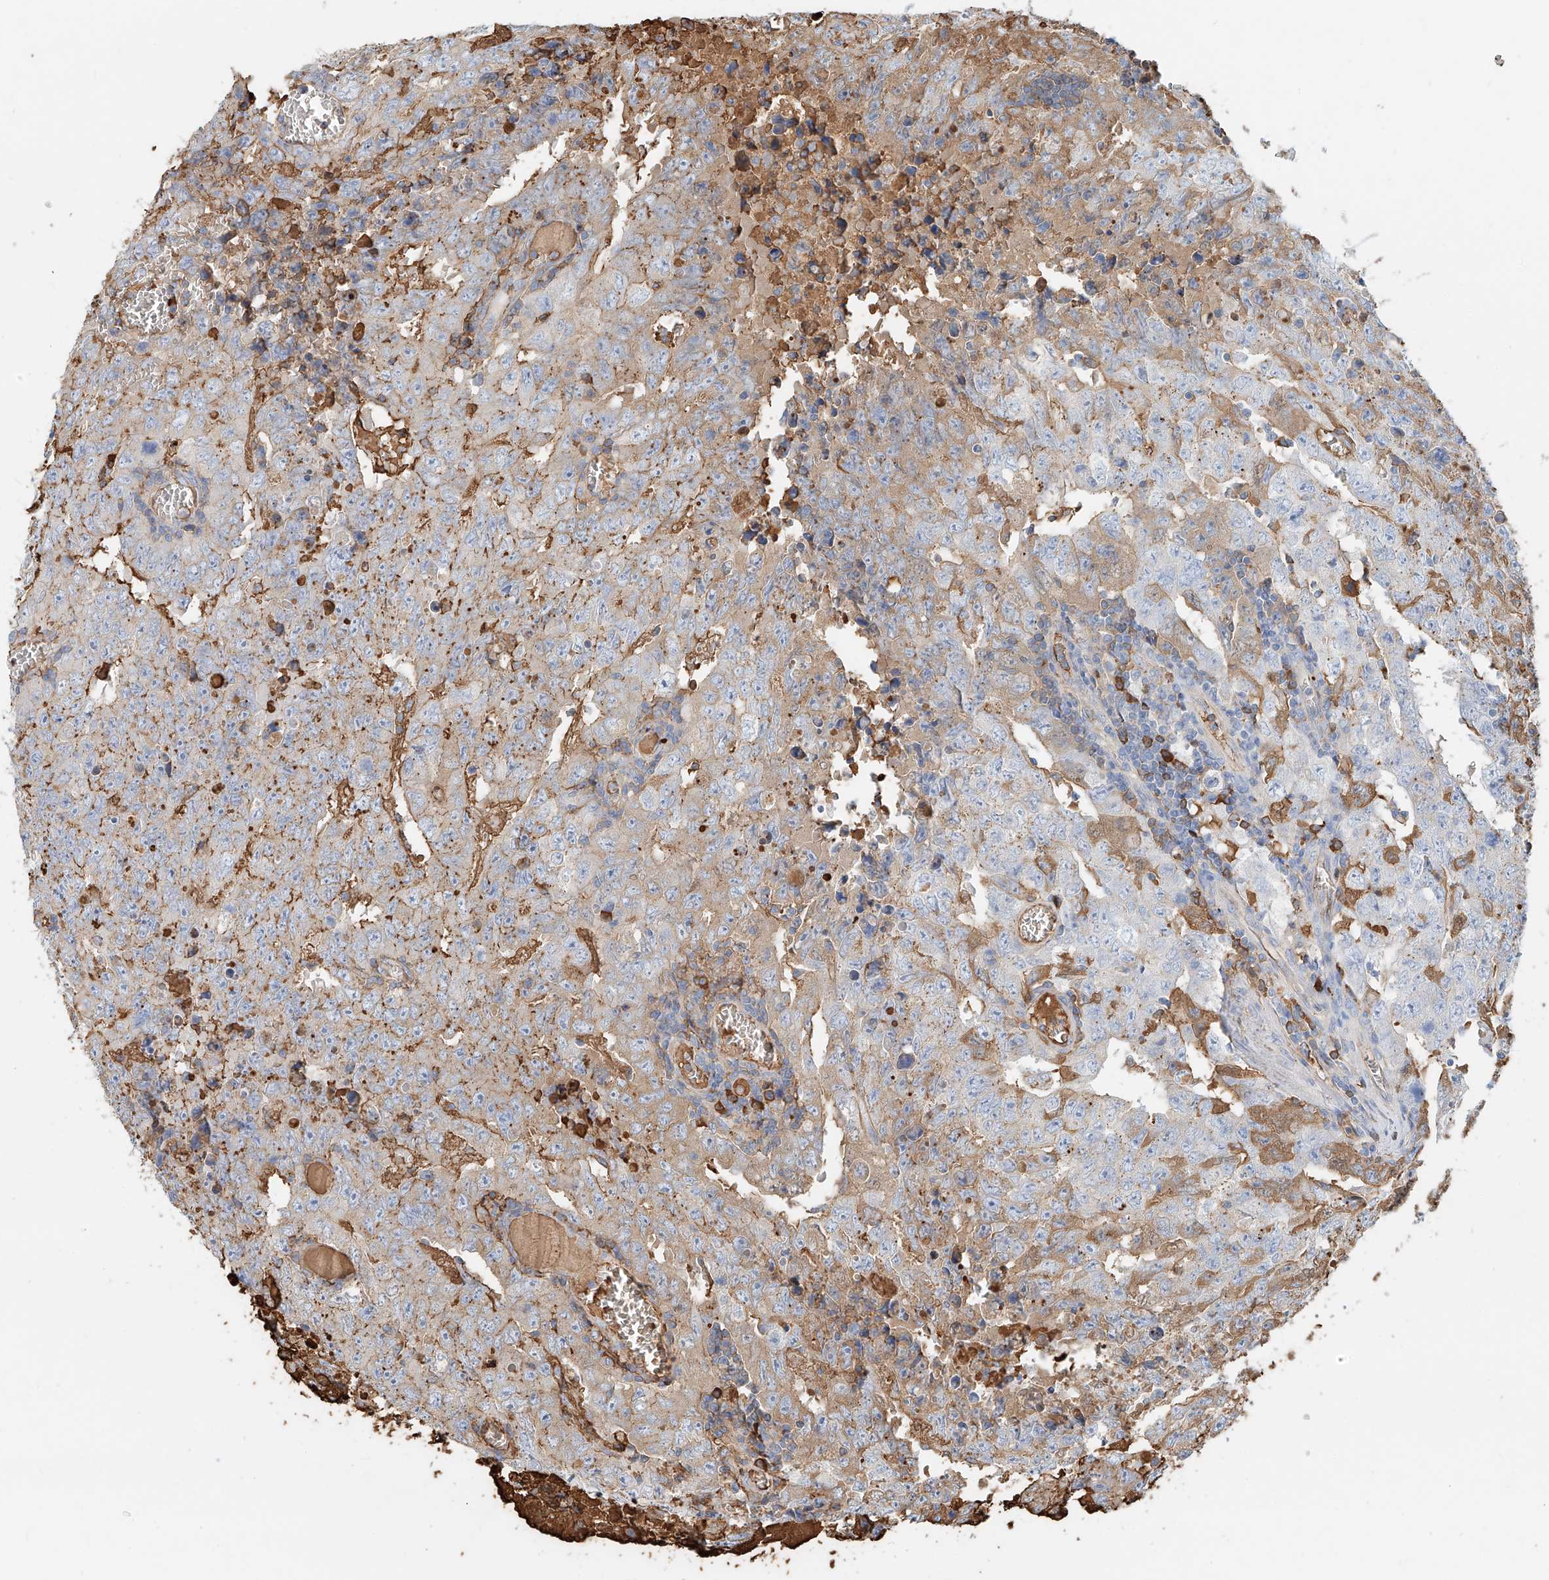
{"staining": {"intensity": "weak", "quantity": "25%-75%", "location": "cytoplasmic/membranous"}, "tissue": "testis cancer", "cell_type": "Tumor cells", "image_type": "cancer", "snomed": [{"axis": "morphology", "description": "Carcinoma, Embryonal, NOS"}, {"axis": "topography", "description": "Testis"}], "caption": "This is a photomicrograph of immunohistochemistry (IHC) staining of embryonal carcinoma (testis), which shows weak staining in the cytoplasmic/membranous of tumor cells.", "gene": "ZFP30", "patient": {"sex": "male", "age": 26}}